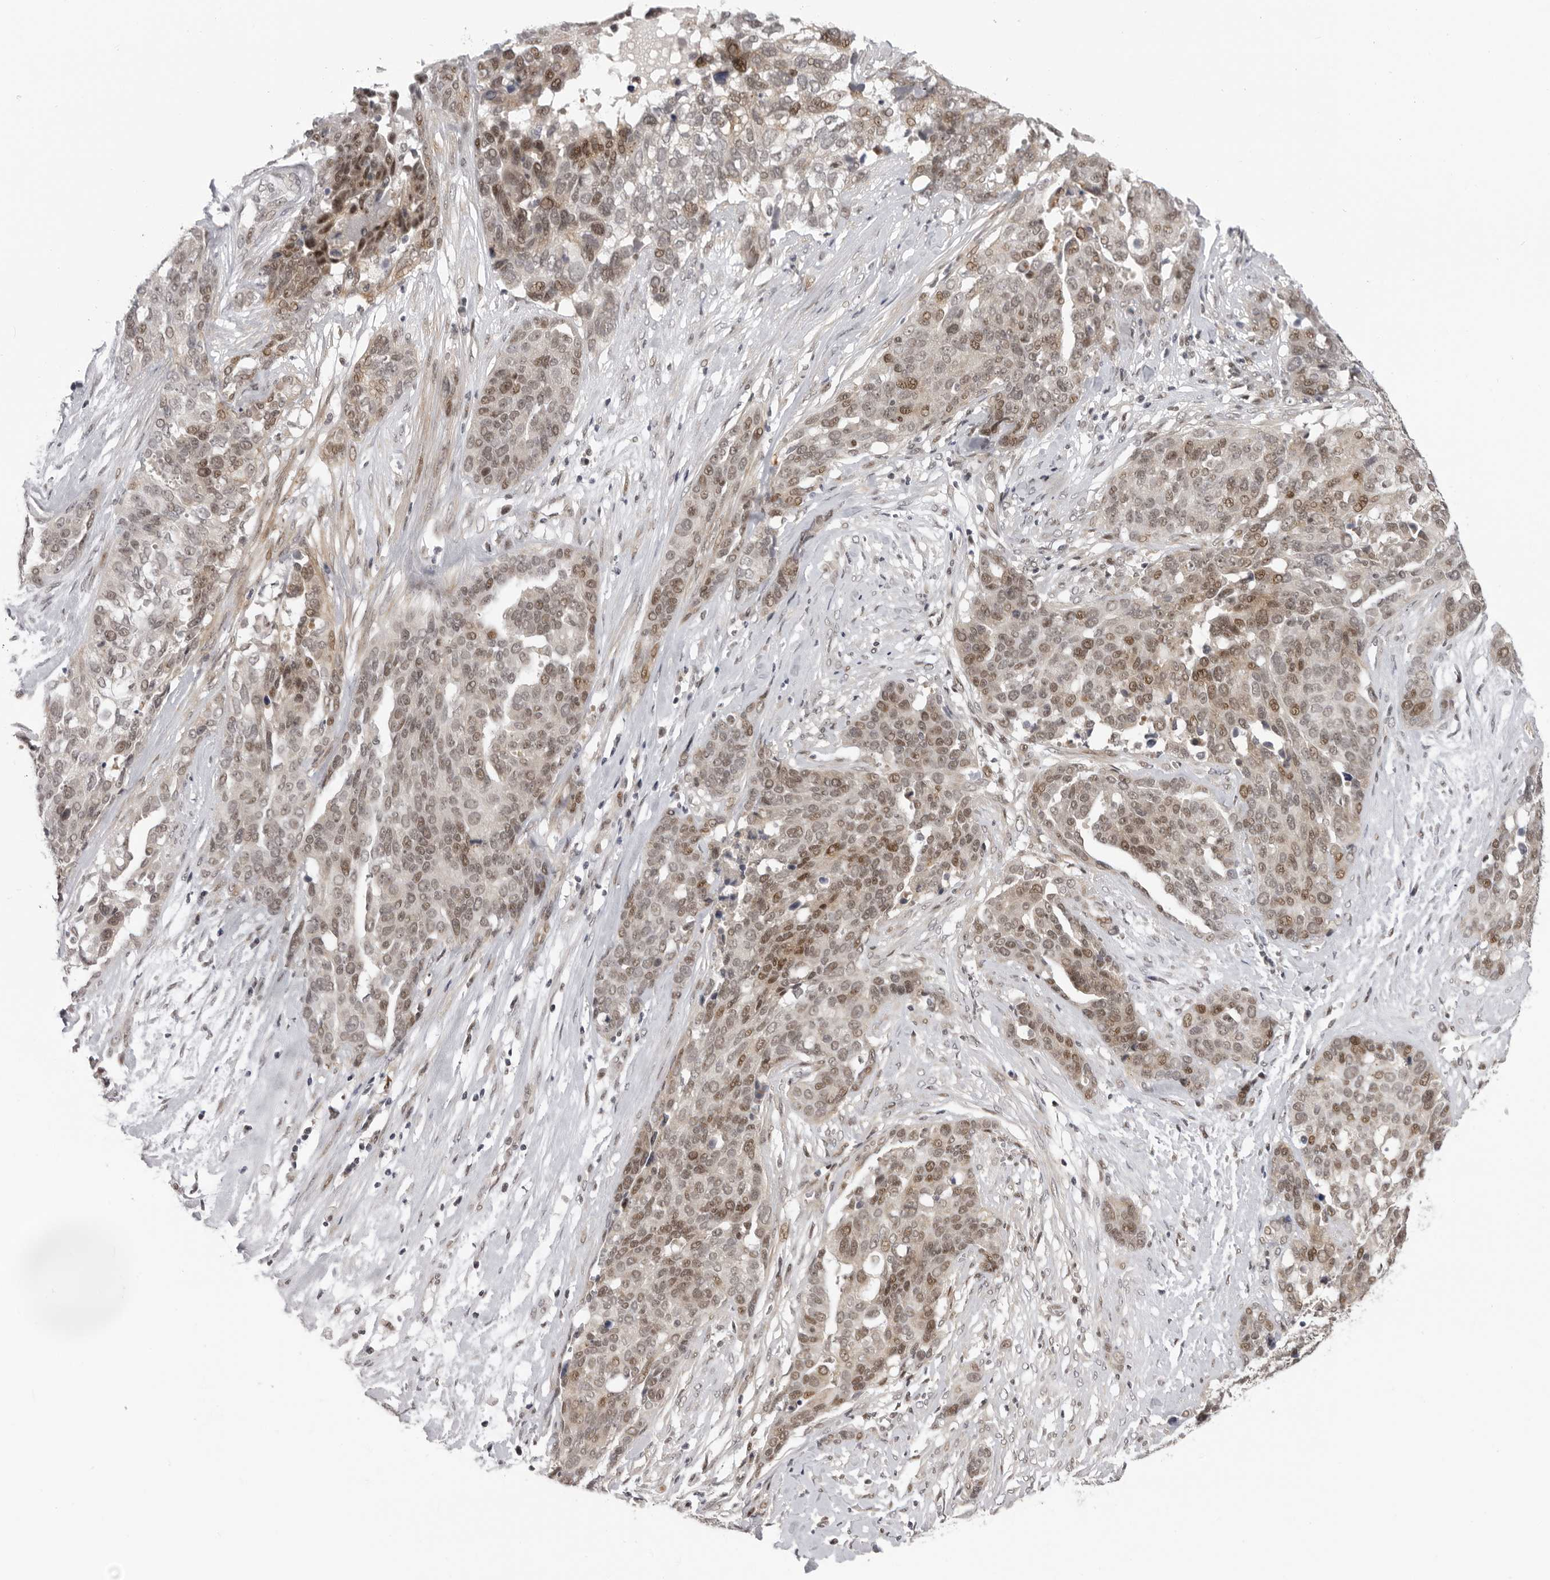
{"staining": {"intensity": "moderate", "quantity": ">75%", "location": "nuclear"}, "tissue": "ovarian cancer", "cell_type": "Tumor cells", "image_type": "cancer", "snomed": [{"axis": "morphology", "description": "Cystadenocarcinoma, serous, NOS"}, {"axis": "topography", "description": "Ovary"}], "caption": "DAB (3,3'-diaminobenzidine) immunohistochemical staining of ovarian cancer displays moderate nuclear protein positivity in about >75% of tumor cells.", "gene": "ALPK2", "patient": {"sex": "female", "age": 44}}